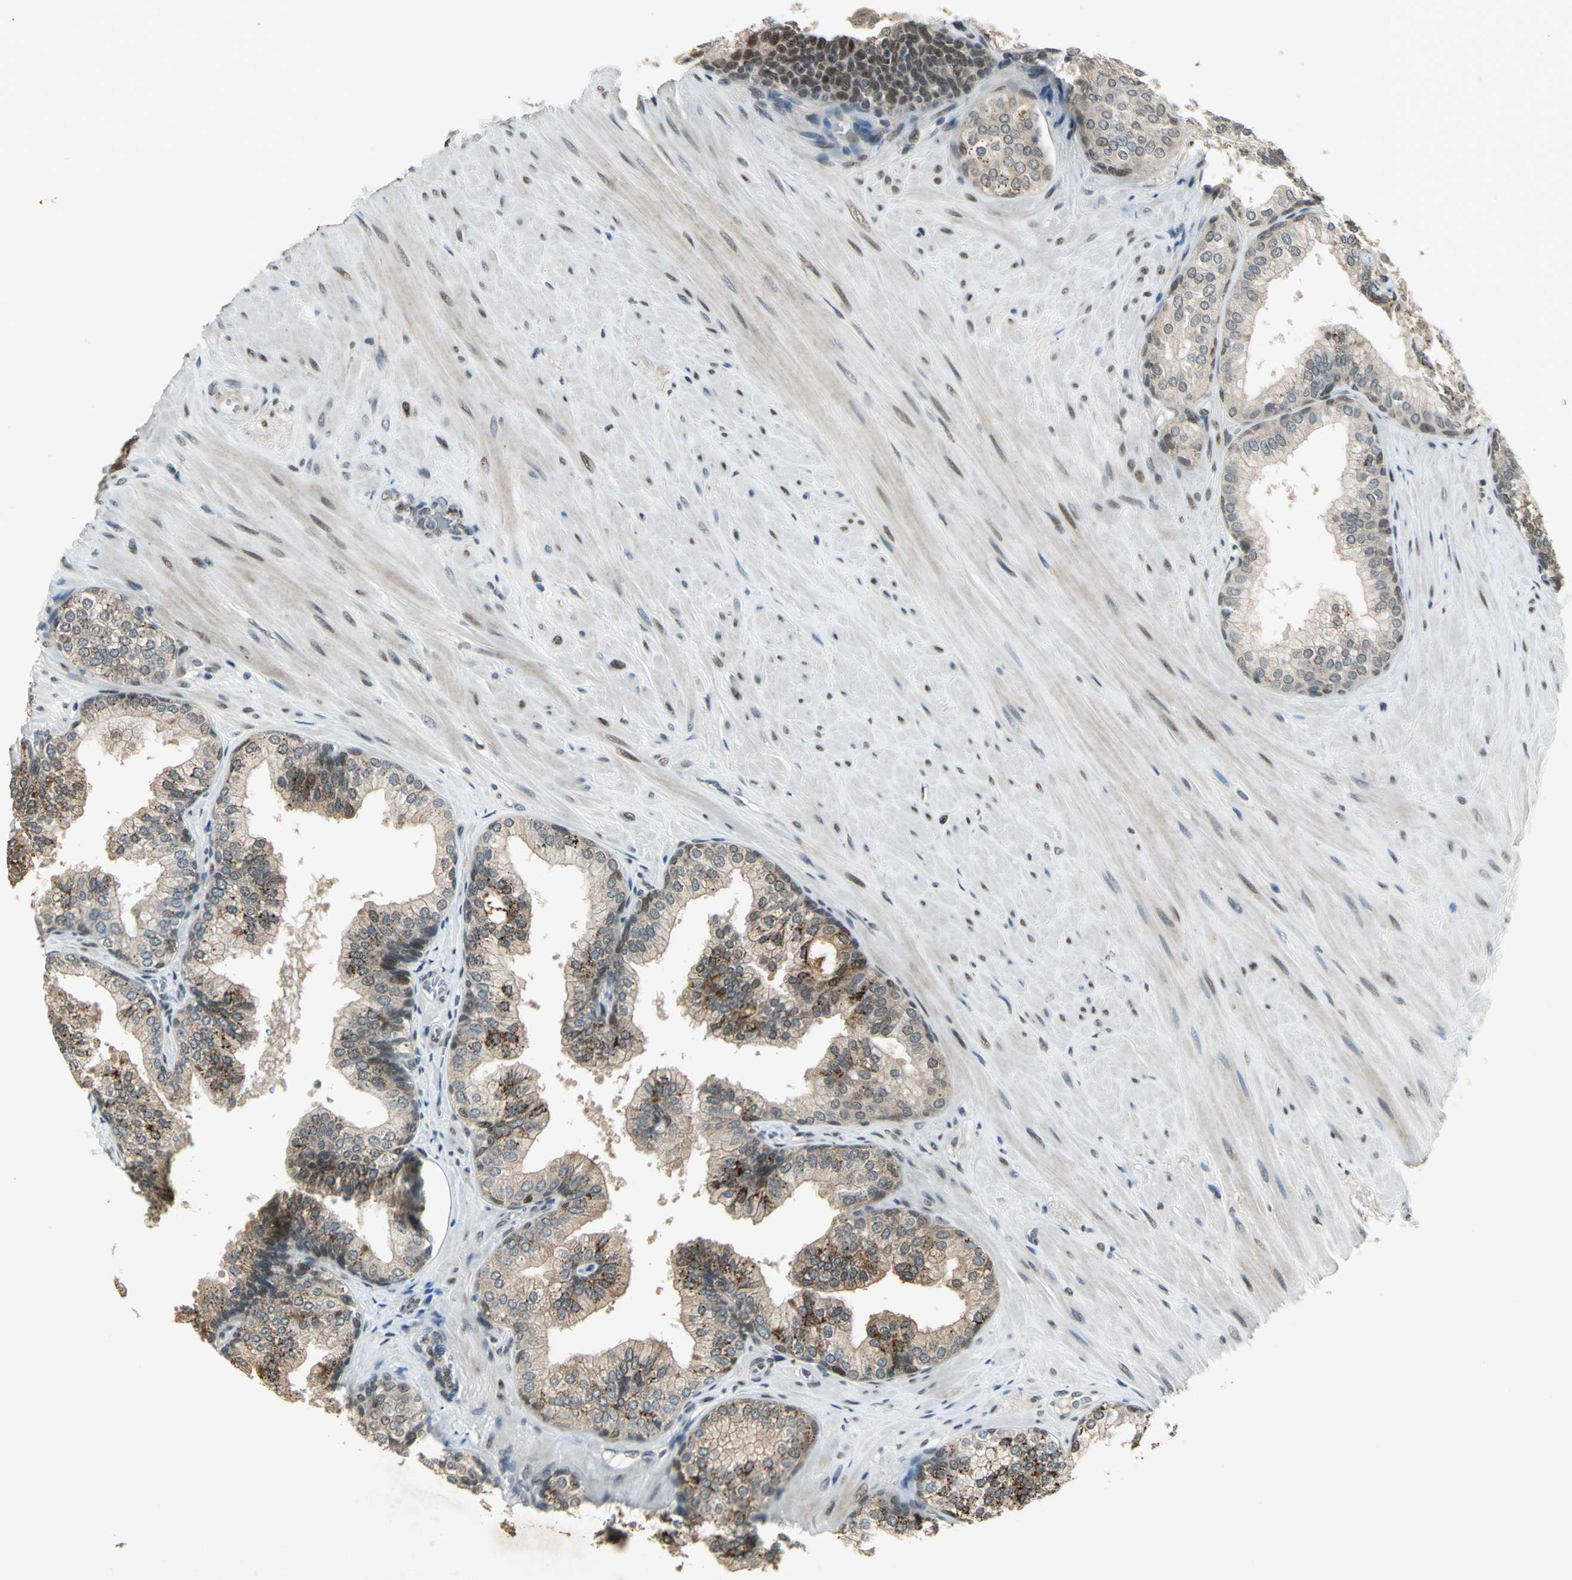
{"staining": {"intensity": "strong", "quantity": ">75%", "location": "cytoplasmic/membranous"}, "tissue": "prostate", "cell_type": "Glandular cells", "image_type": "normal", "snomed": [{"axis": "morphology", "description": "Normal tissue, NOS"}, {"axis": "topography", "description": "Prostate"}], "caption": "This micrograph exhibits normal prostate stained with immunohistochemistry (IHC) to label a protein in brown. The cytoplasmic/membranous of glandular cells show strong positivity for the protein. Nuclei are counter-stained blue.", "gene": "RAD17", "patient": {"sex": "male", "age": 60}}